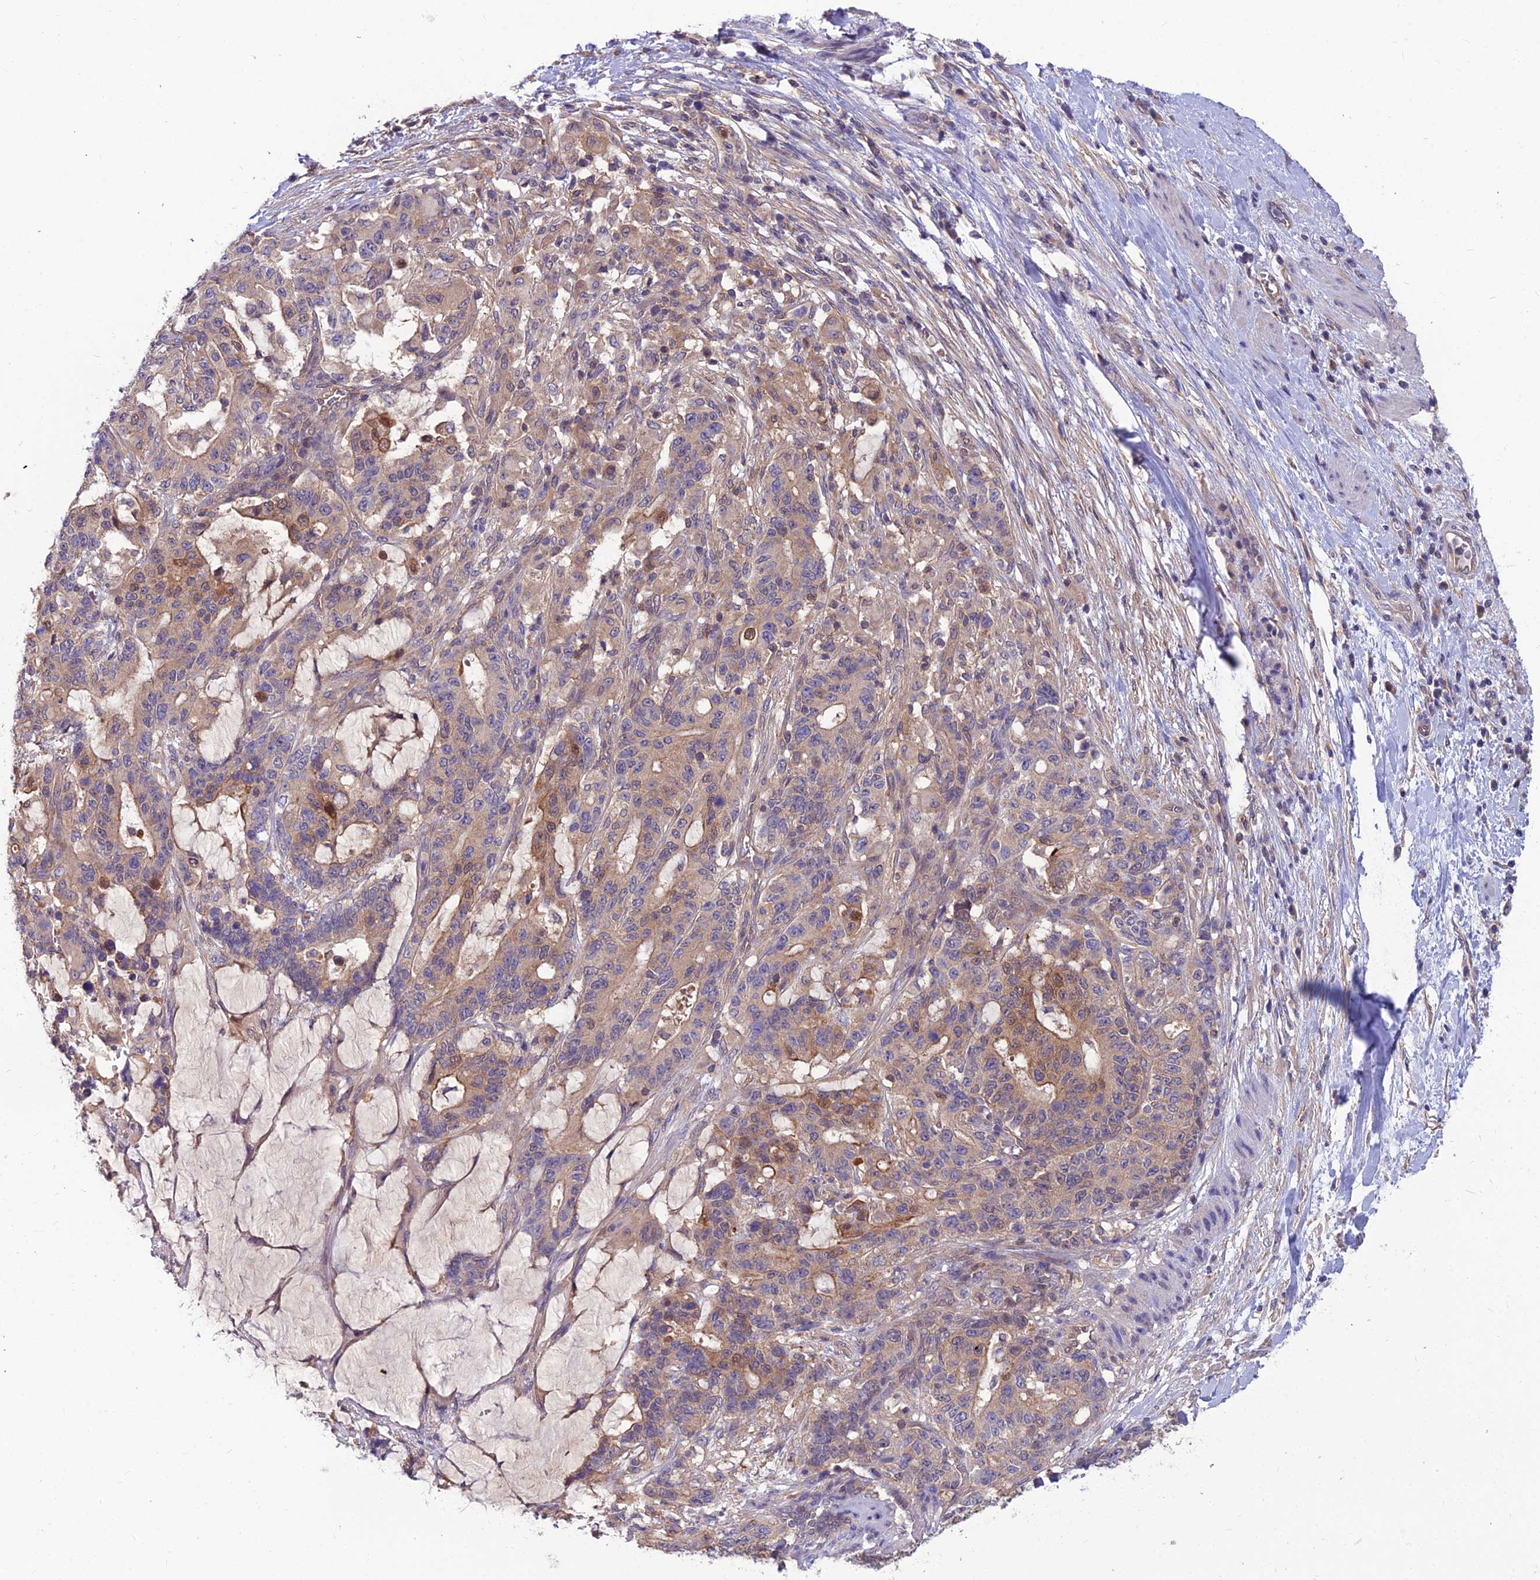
{"staining": {"intensity": "moderate", "quantity": "25%-75%", "location": "cytoplasmic/membranous"}, "tissue": "stomach cancer", "cell_type": "Tumor cells", "image_type": "cancer", "snomed": [{"axis": "morphology", "description": "Normal tissue, NOS"}, {"axis": "morphology", "description": "Adenocarcinoma, NOS"}, {"axis": "topography", "description": "Stomach"}], "caption": "Human stomach adenocarcinoma stained with a brown dye displays moderate cytoplasmic/membranous positive staining in approximately 25%-75% of tumor cells.", "gene": "MVD", "patient": {"sex": "female", "age": 64}}